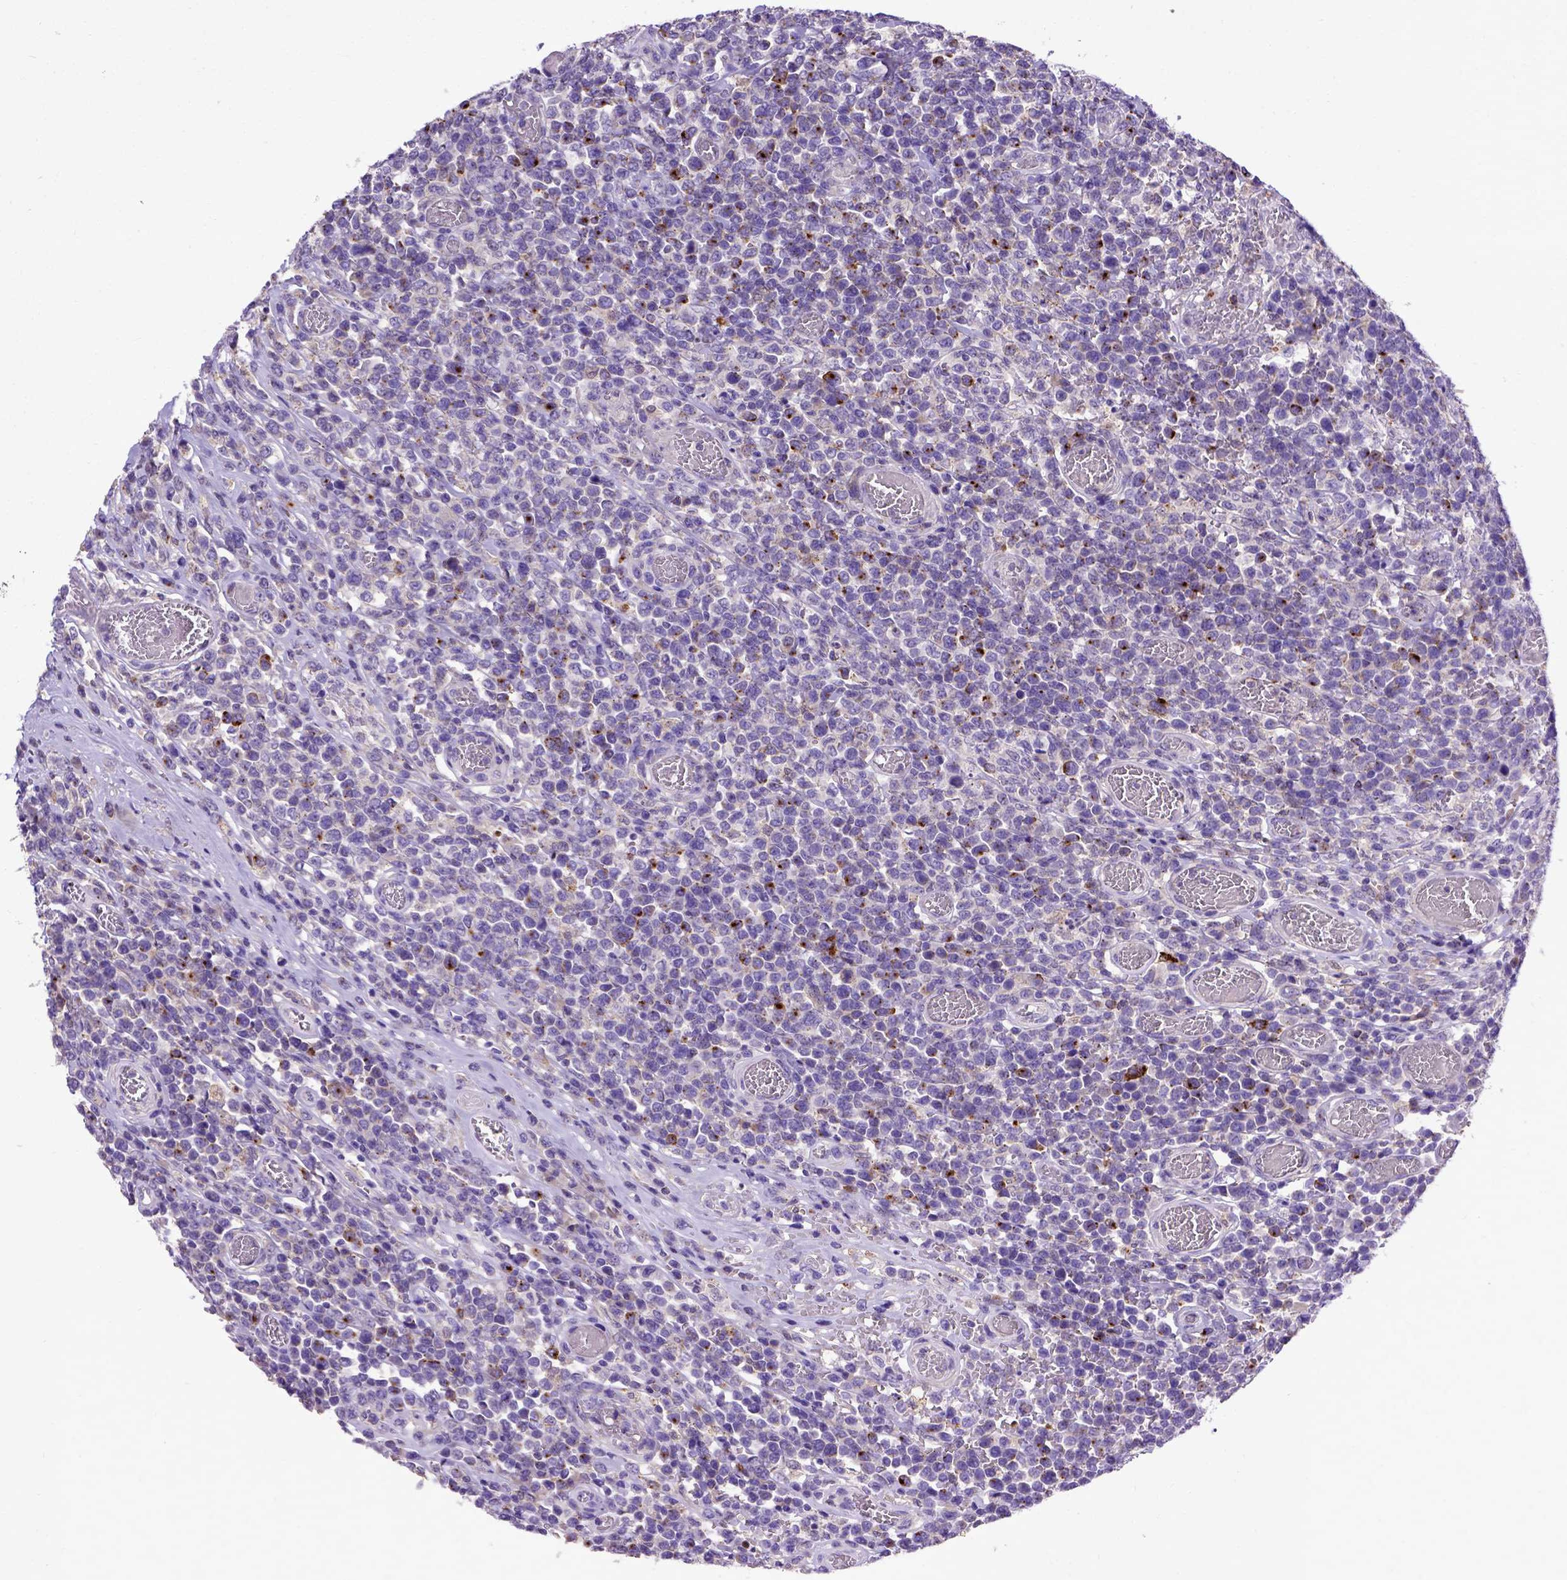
{"staining": {"intensity": "negative", "quantity": "none", "location": "none"}, "tissue": "lymphoma", "cell_type": "Tumor cells", "image_type": "cancer", "snomed": [{"axis": "morphology", "description": "Malignant lymphoma, non-Hodgkin's type, High grade"}, {"axis": "topography", "description": "Soft tissue"}], "caption": "High magnification brightfield microscopy of lymphoma stained with DAB (3,3'-diaminobenzidine) (brown) and counterstained with hematoxylin (blue): tumor cells show no significant staining. (DAB (3,3'-diaminobenzidine) IHC, high magnification).", "gene": "ADAM12", "patient": {"sex": "female", "age": 56}}